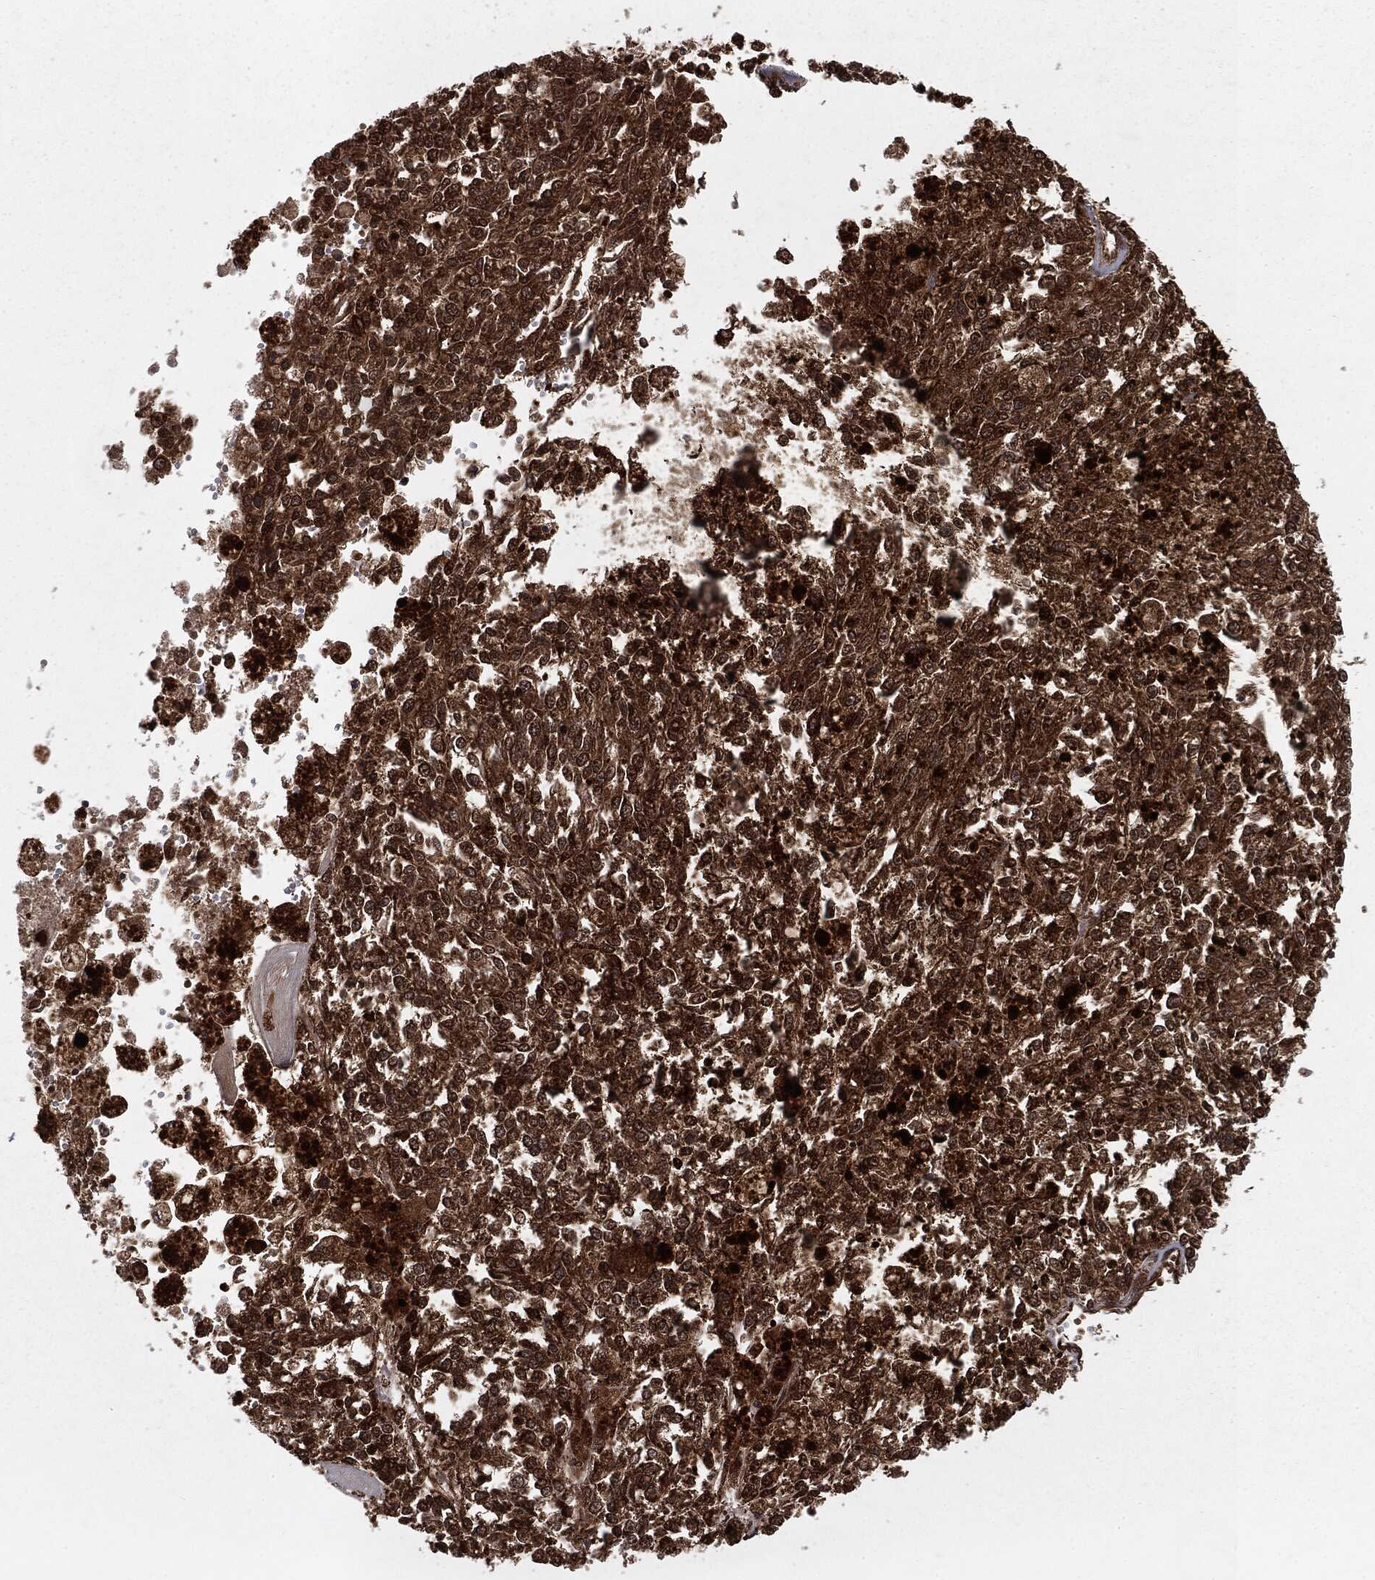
{"staining": {"intensity": "strong", "quantity": ">75%", "location": "cytoplasmic/membranous,nuclear"}, "tissue": "melanoma", "cell_type": "Tumor cells", "image_type": "cancer", "snomed": [{"axis": "morphology", "description": "Malignant melanoma, Metastatic site"}, {"axis": "topography", "description": "Lymph node"}], "caption": "A high amount of strong cytoplasmic/membranous and nuclear staining is present in approximately >75% of tumor cells in melanoma tissue.", "gene": "RANBP9", "patient": {"sex": "female", "age": 64}}